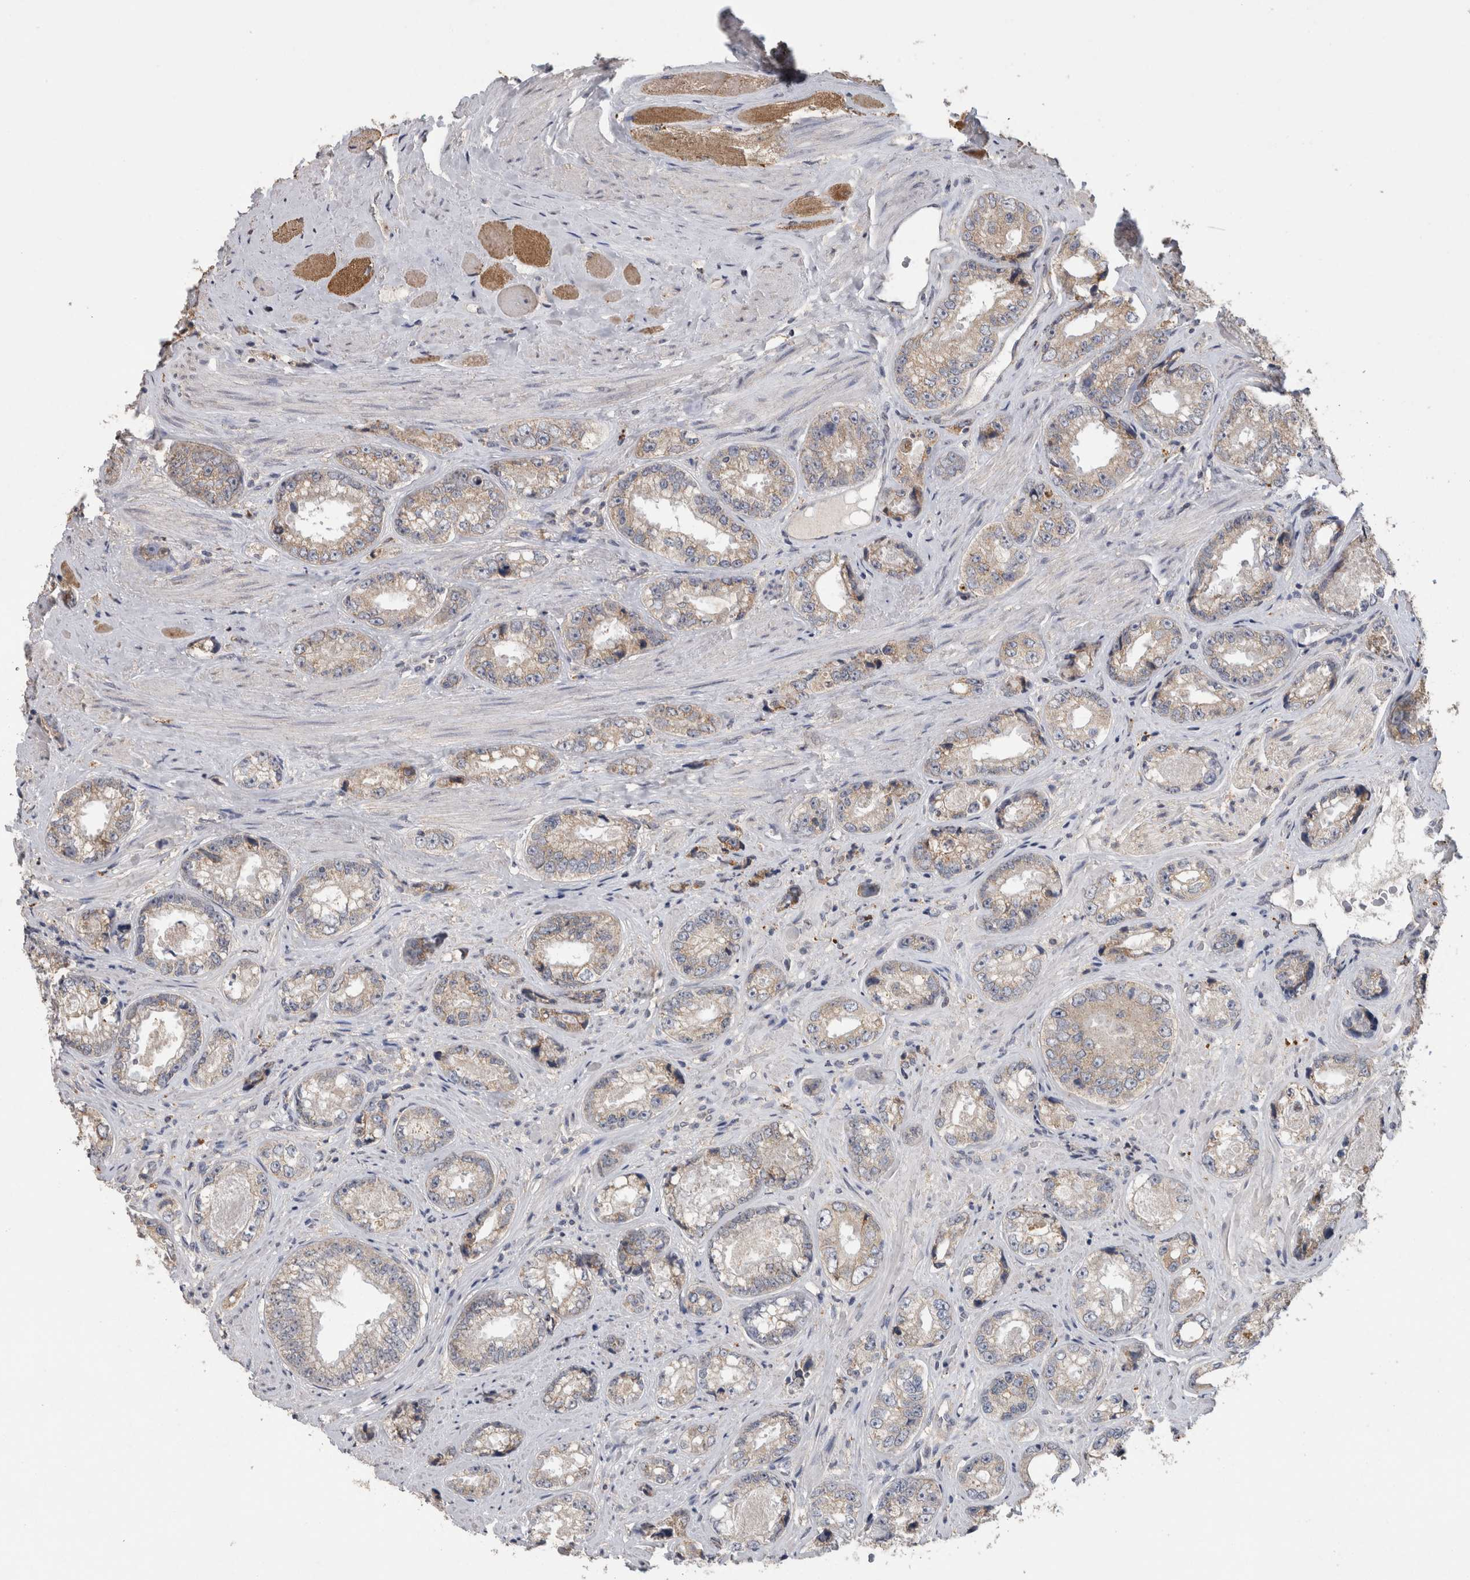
{"staining": {"intensity": "weak", "quantity": "25%-75%", "location": "cytoplasmic/membranous"}, "tissue": "prostate cancer", "cell_type": "Tumor cells", "image_type": "cancer", "snomed": [{"axis": "morphology", "description": "Adenocarcinoma, High grade"}, {"axis": "topography", "description": "Prostate"}], "caption": "The photomicrograph demonstrates staining of prostate cancer (high-grade adenocarcinoma), revealing weak cytoplasmic/membranous protein staining (brown color) within tumor cells.", "gene": "CNTFR", "patient": {"sex": "male", "age": 61}}